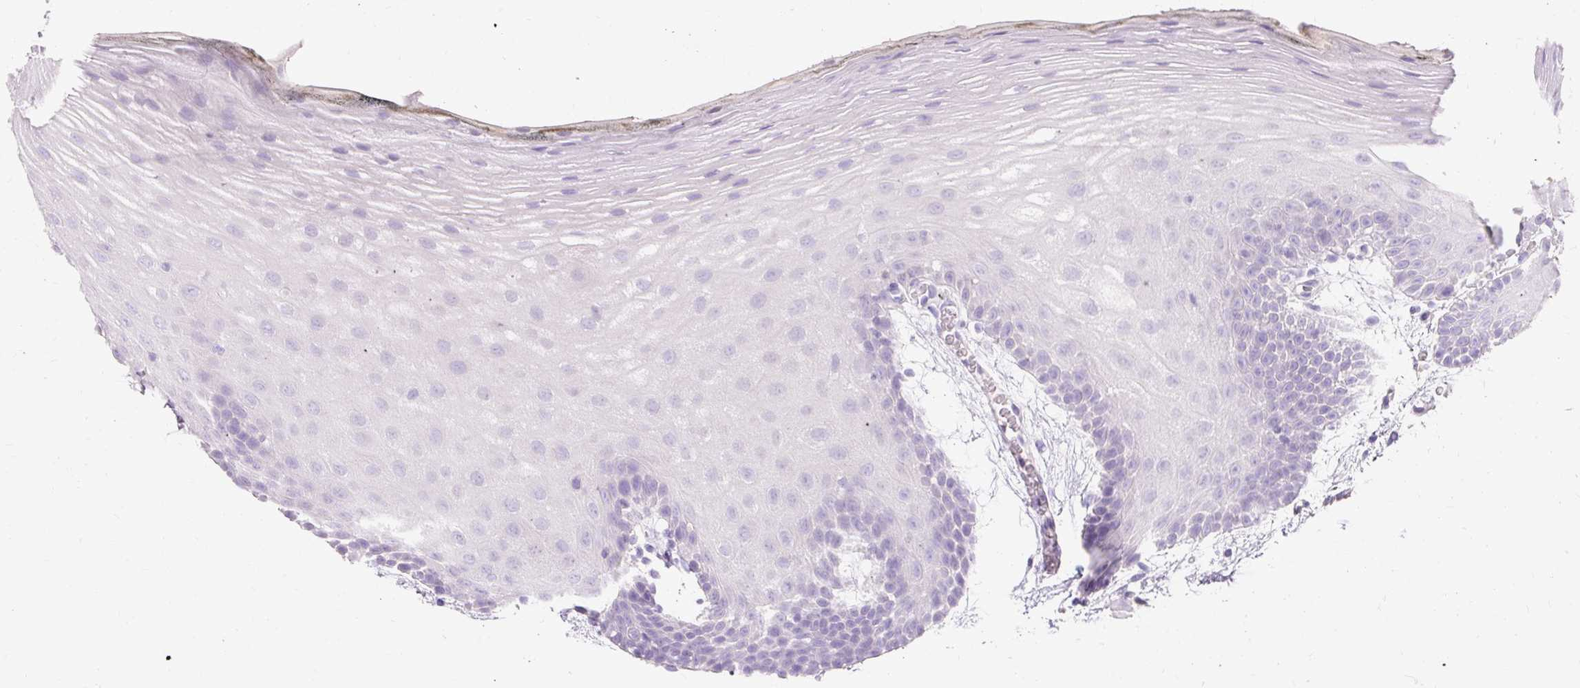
{"staining": {"intensity": "negative", "quantity": "none", "location": "none"}, "tissue": "oral mucosa", "cell_type": "Squamous epithelial cells", "image_type": "normal", "snomed": [{"axis": "morphology", "description": "Normal tissue, NOS"}, {"axis": "morphology", "description": "Squamous cell carcinoma, NOS"}, {"axis": "topography", "description": "Oral tissue"}, {"axis": "topography", "description": "Head-Neck"}], "caption": "The micrograph reveals no significant staining in squamous epithelial cells of oral mucosa. (DAB (3,3'-diaminobenzidine) immunohistochemistry (IHC) visualized using brightfield microscopy, high magnification).", "gene": "TMEM213", "patient": {"sex": "female", "age": 81}}